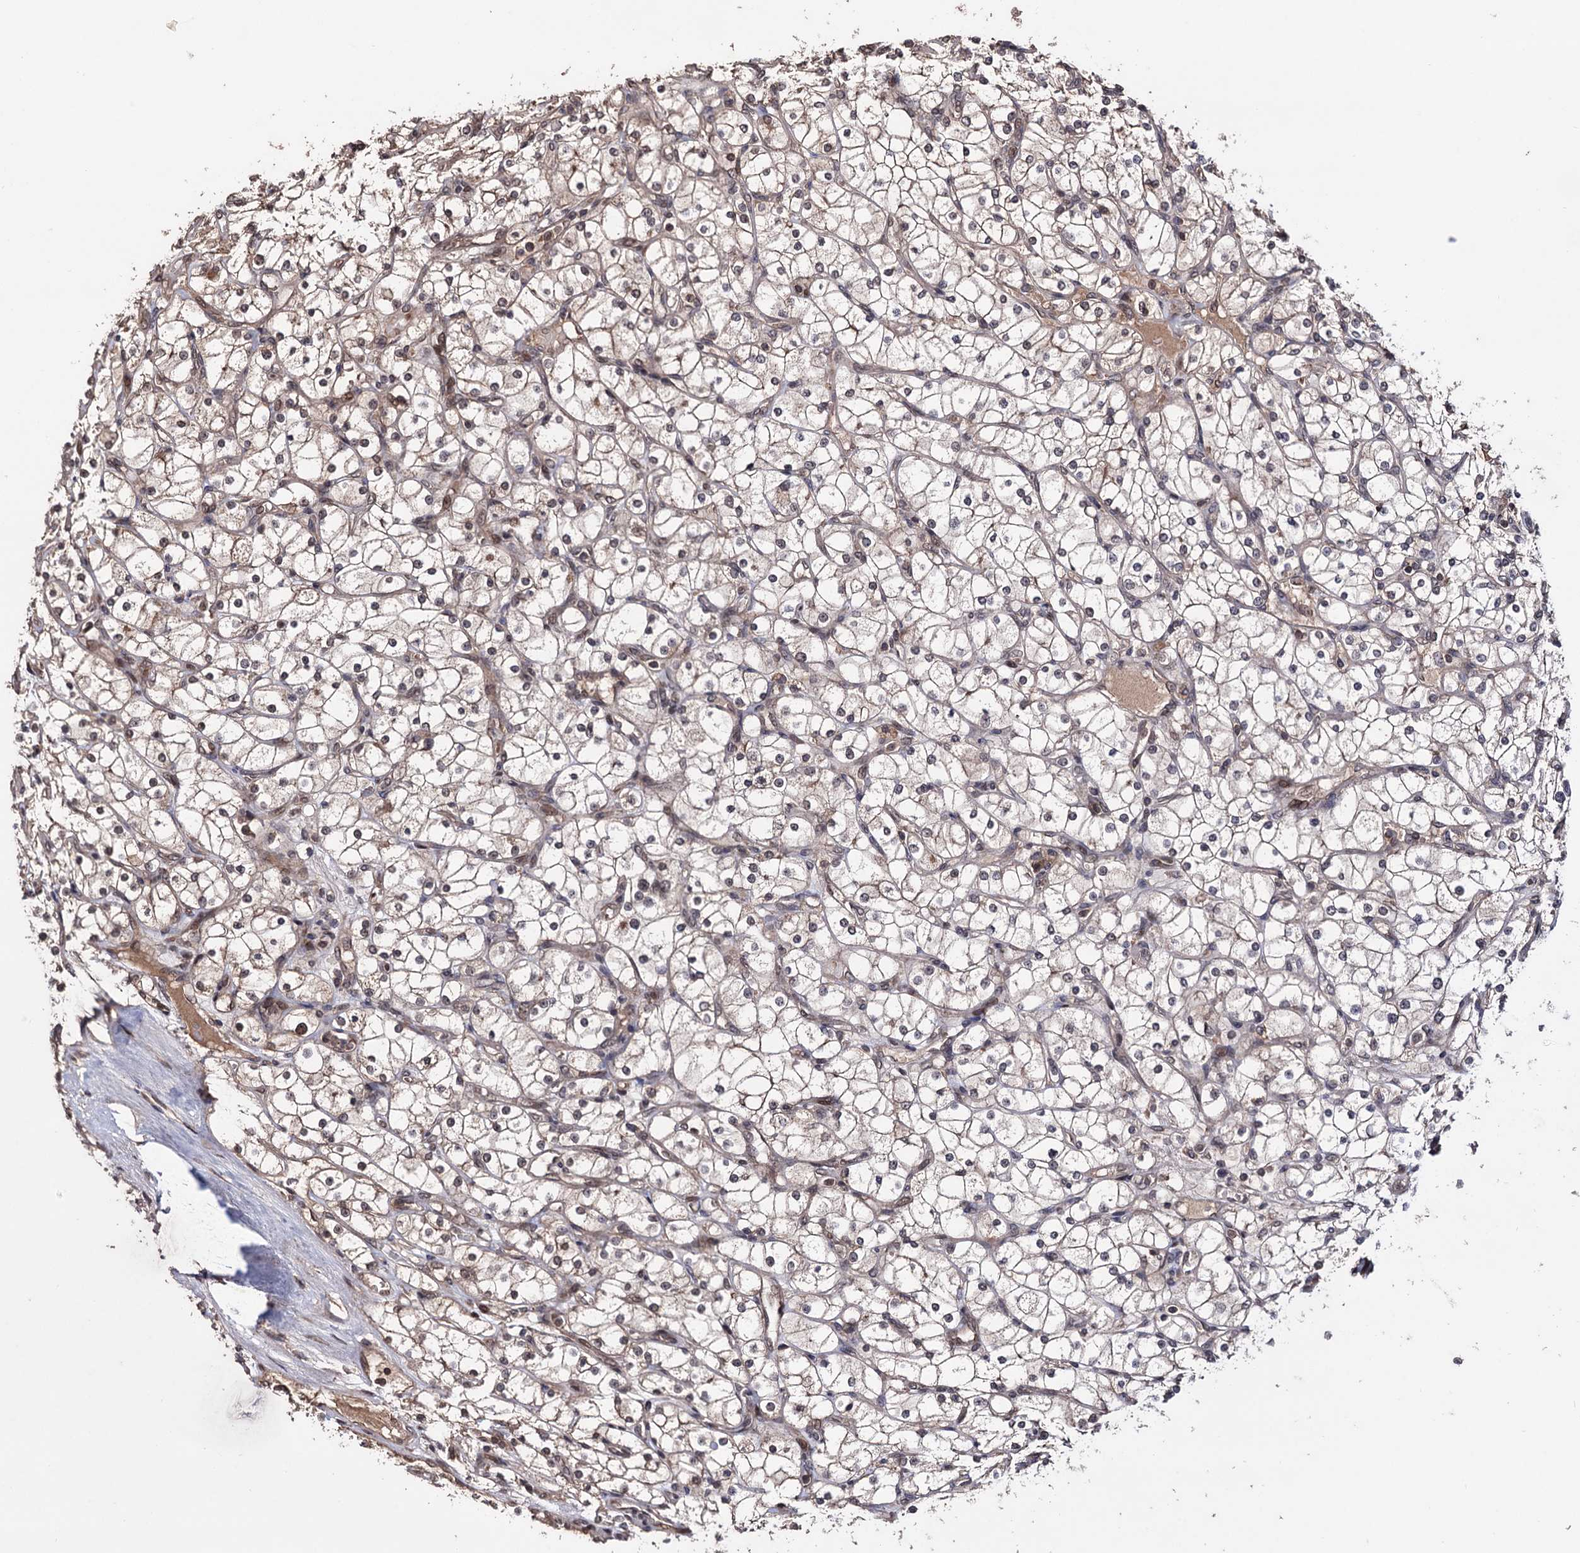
{"staining": {"intensity": "weak", "quantity": "<25%", "location": "cytoplasmic/membranous"}, "tissue": "renal cancer", "cell_type": "Tumor cells", "image_type": "cancer", "snomed": [{"axis": "morphology", "description": "Adenocarcinoma, NOS"}, {"axis": "topography", "description": "Kidney"}], "caption": "The histopathology image demonstrates no significant staining in tumor cells of adenocarcinoma (renal).", "gene": "KLF5", "patient": {"sex": "male", "age": 80}}